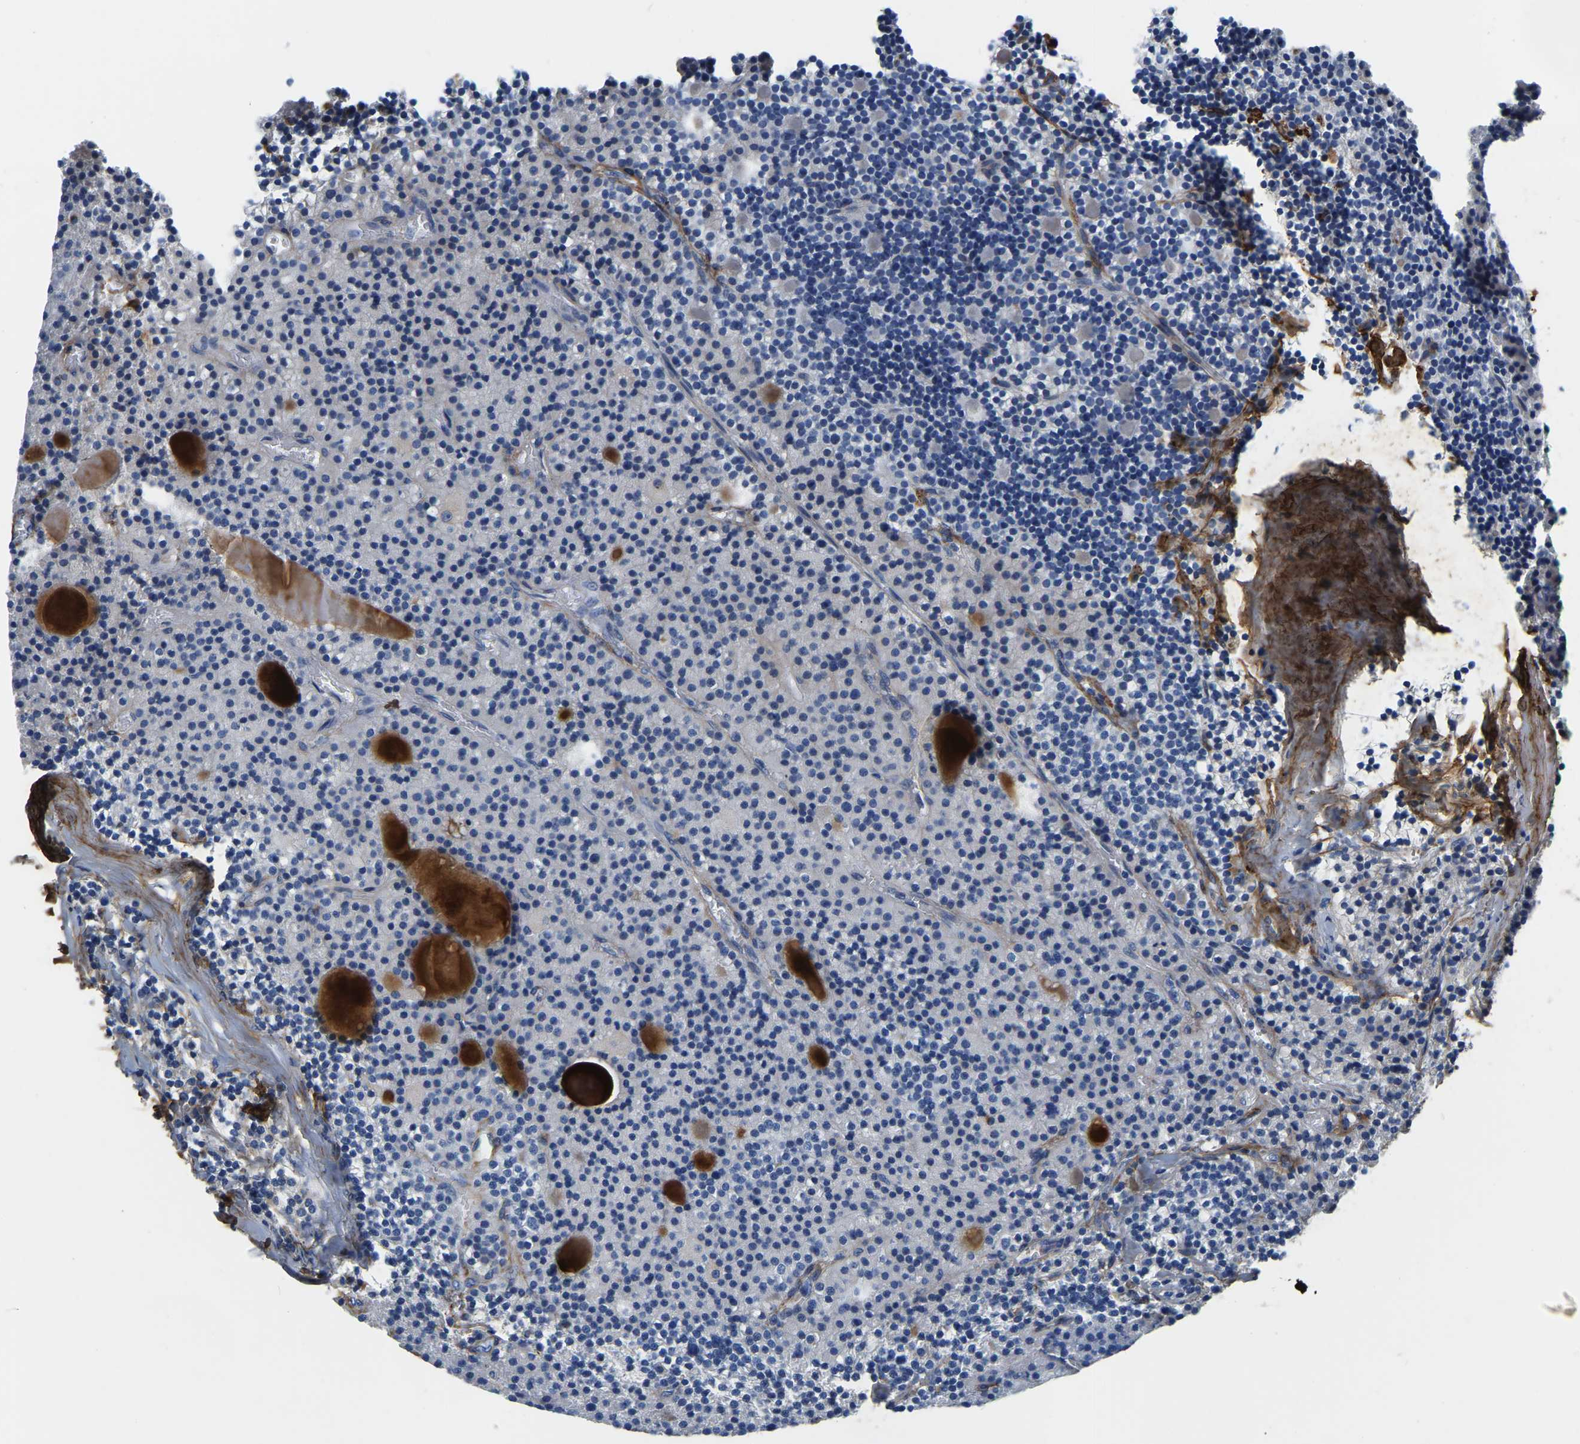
{"staining": {"intensity": "negative", "quantity": "none", "location": "none"}, "tissue": "parathyroid gland", "cell_type": "Glandular cells", "image_type": "normal", "snomed": [{"axis": "morphology", "description": "Normal tissue, NOS"}, {"axis": "morphology", "description": "Adenoma, NOS"}, {"axis": "topography", "description": "Parathyroid gland"}], "caption": "An immunohistochemistry image of unremarkable parathyroid gland is shown. There is no staining in glandular cells of parathyroid gland.", "gene": "COL6A1", "patient": {"sex": "male", "age": 75}}